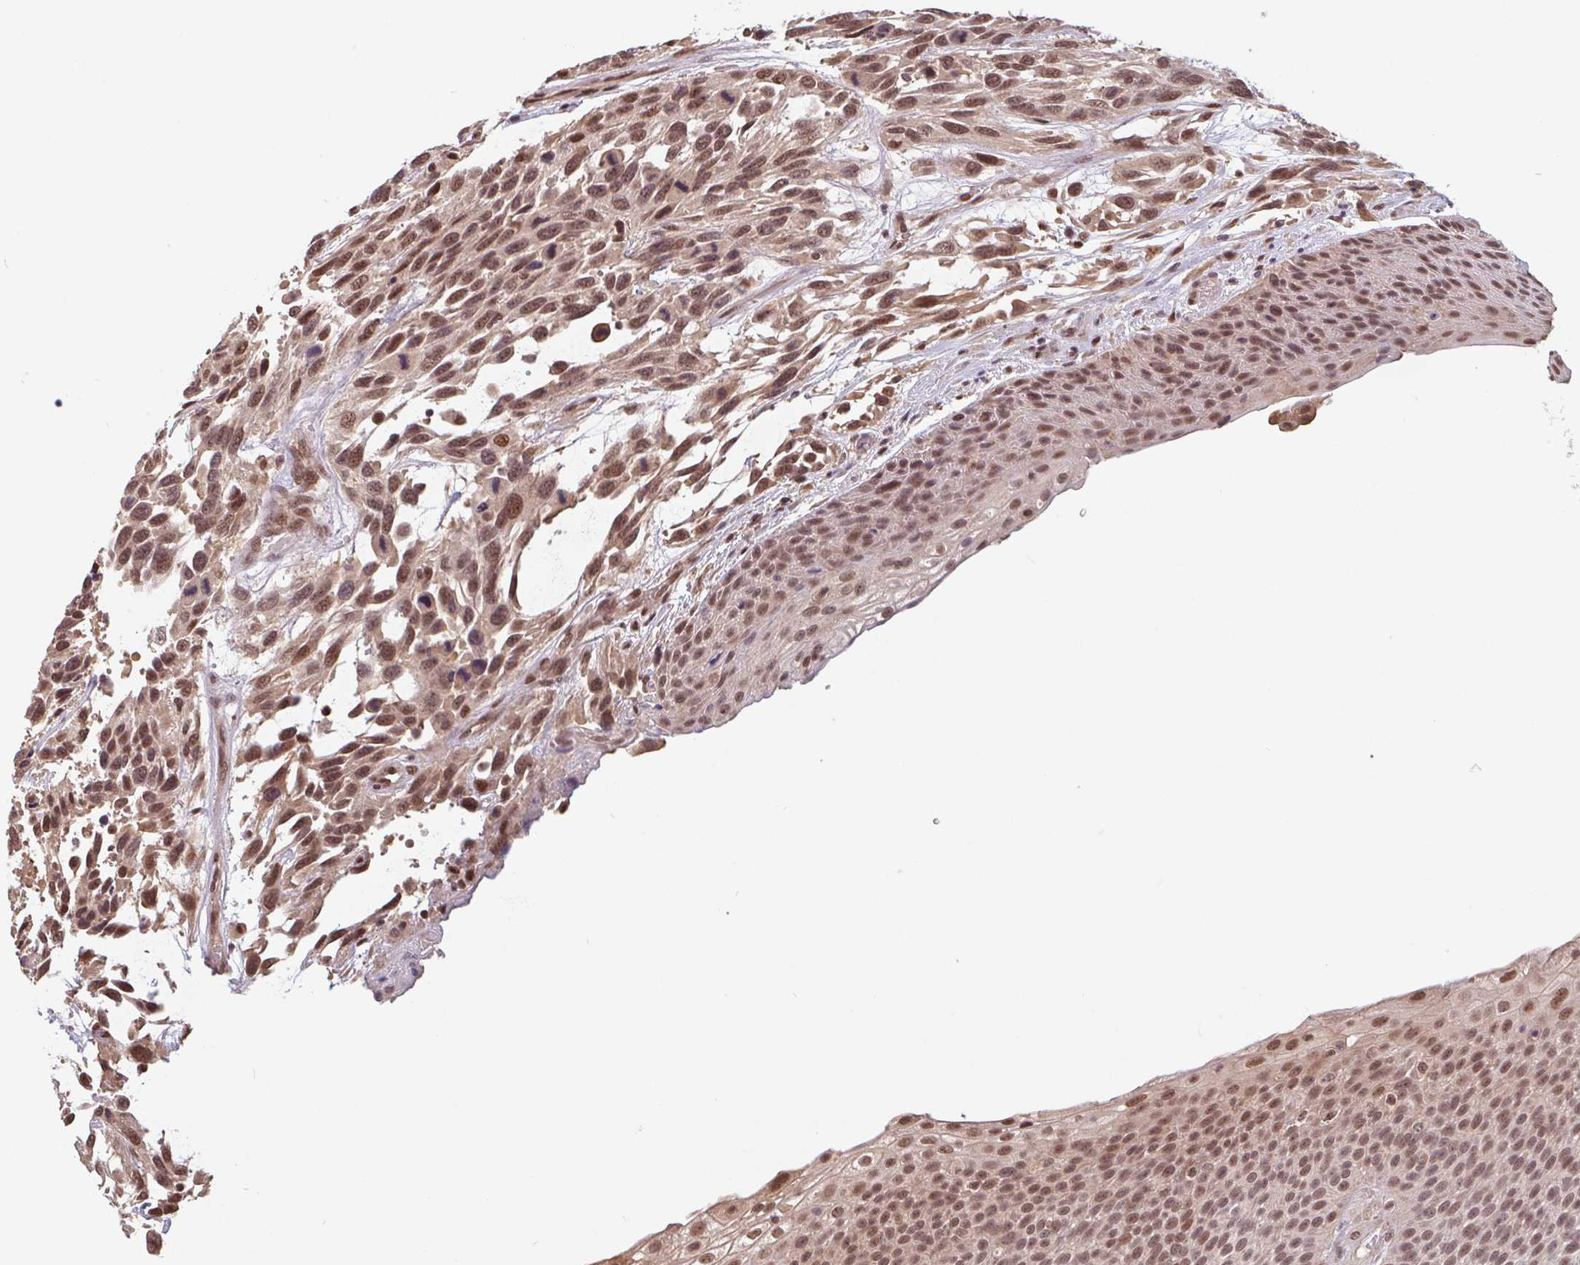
{"staining": {"intensity": "moderate", "quantity": ">75%", "location": "nuclear"}, "tissue": "urothelial cancer", "cell_type": "Tumor cells", "image_type": "cancer", "snomed": [{"axis": "morphology", "description": "Urothelial carcinoma, High grade"}, {"axis": "topography", "description": "Urinary bladder"}], "caption": "DAB immunohistochemical staining of human urothelial cancer reveals moderate nuclear protein positivity in approximately >75% of tumor cells.", "gene": "DR1", "patient": {"sex": "female", "age": 70}}